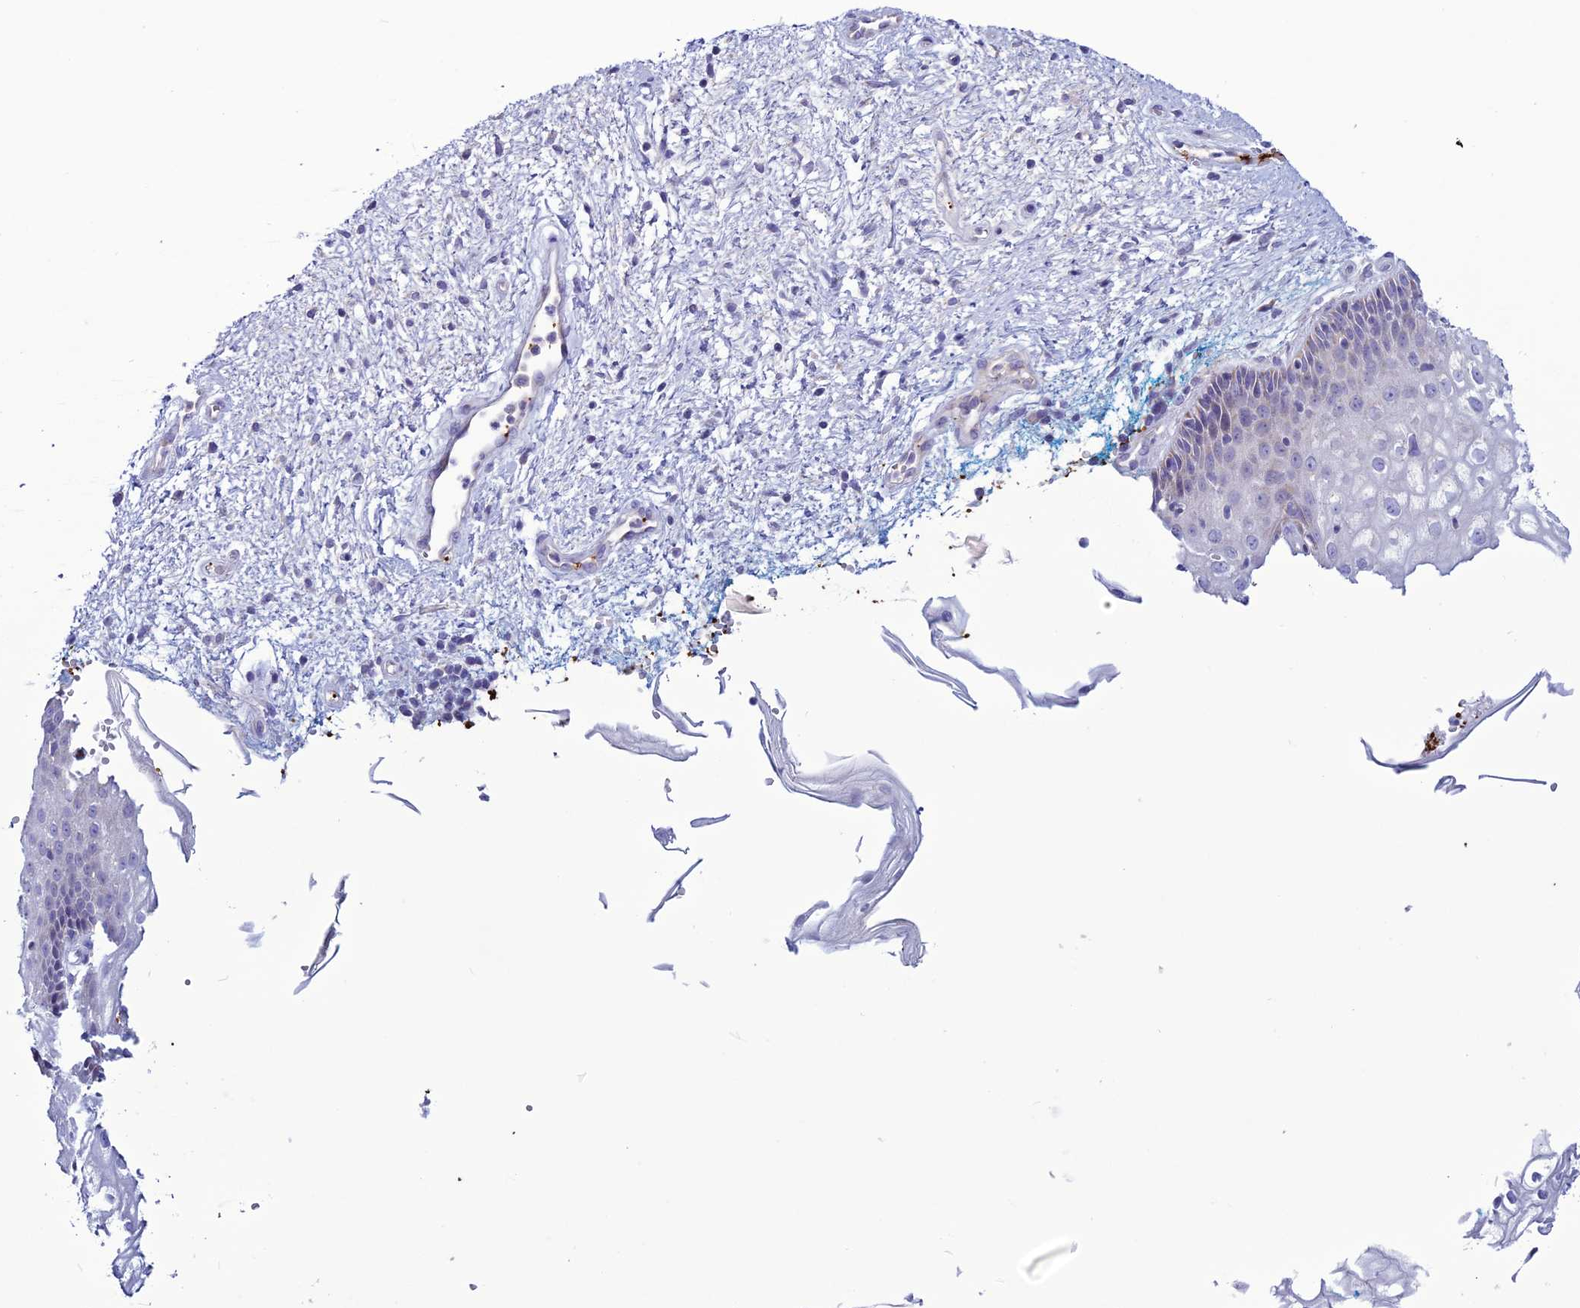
{"staining": {"intensity": "weak", "quantity": "<25%", "location": "cytoplasmic/membranous"}, "tissue": "vagina", "cell_type": "Squamous epithelial cells", "image_type": "normal", "snomed": [{"axis": "morphology", "description": "Normal tissue, NOS"}, {"axis": "topography", "description": "Vagina"}], "caption": "Micrograph shows no protein expression in squamous epithelial cells of normal vagina.", "gene": "C21orf140", "patient": {"sex": "female", "age": 34}}